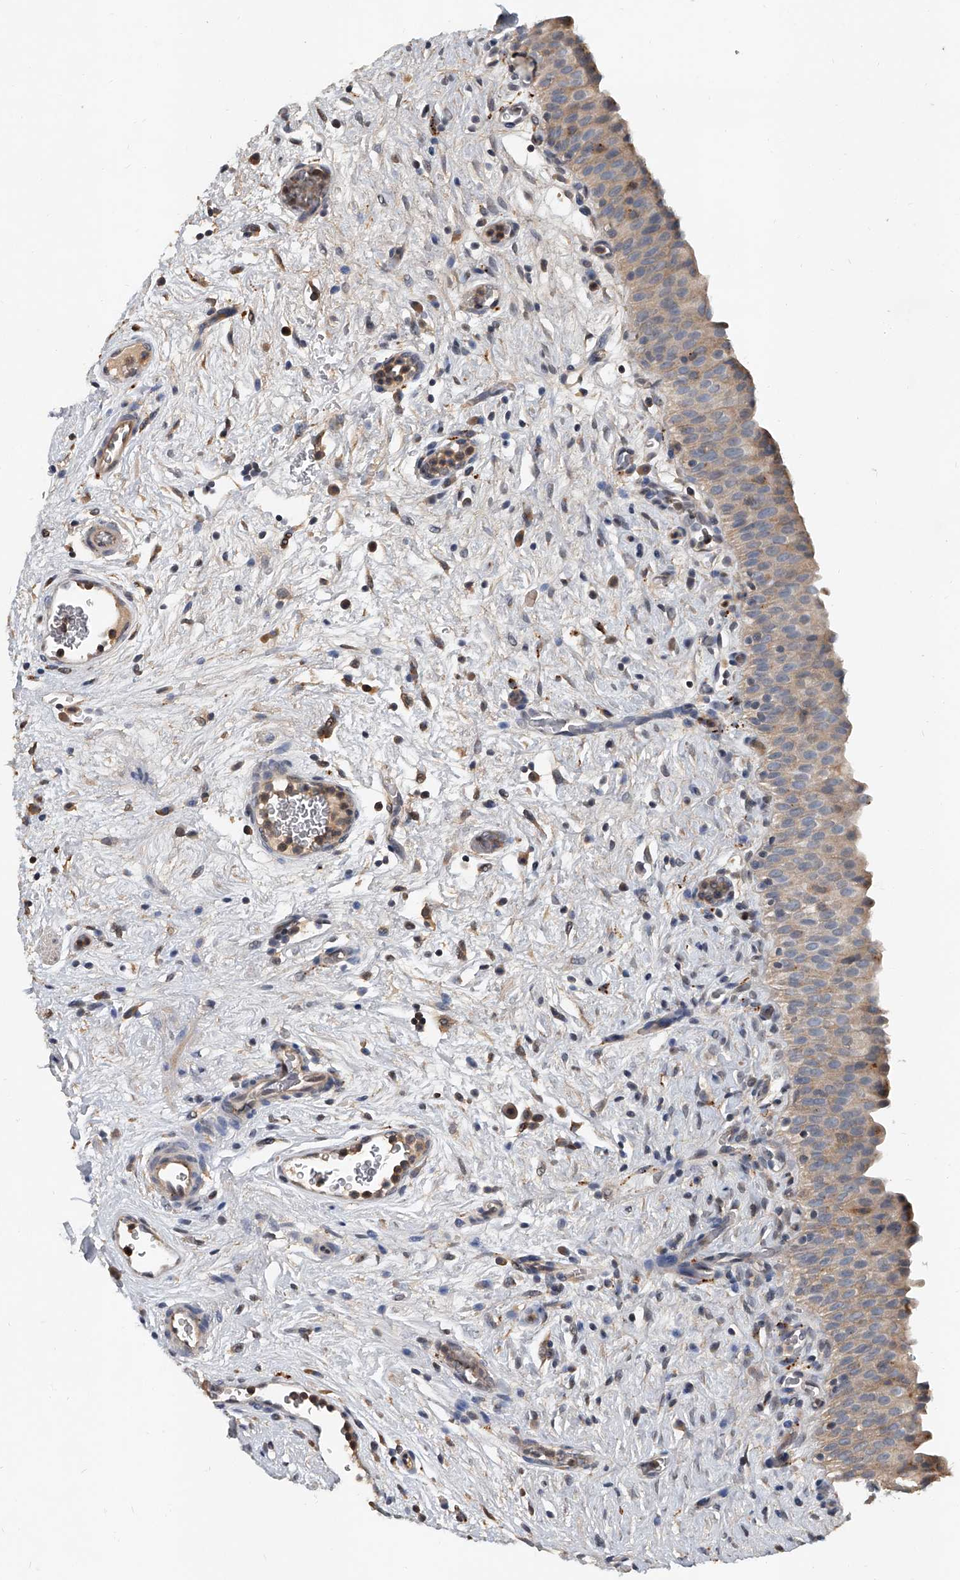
{"staining": {"intensity": "weak", "quantity": "25%-75%", "location": "cytoplasmic/membranous"}, "tissue": "urinary bladder", "cell_type": "Urothelial cells", "image_type": "normal", "snomed": [{"axis": "morphology", "description": "Normal tissue, NOS"}, {"axis": "topography", "description": "Urinary bladder"}], "caption": "Weak cytoplasmic/membranous positivity for a protein is identified in approximately 25%-75% of urothelial cells of unremarkable urinary bladder using immunohistochemistry (IHC).", "gene": "JAG2", "patient": {"sex": "male", "age": 82}}